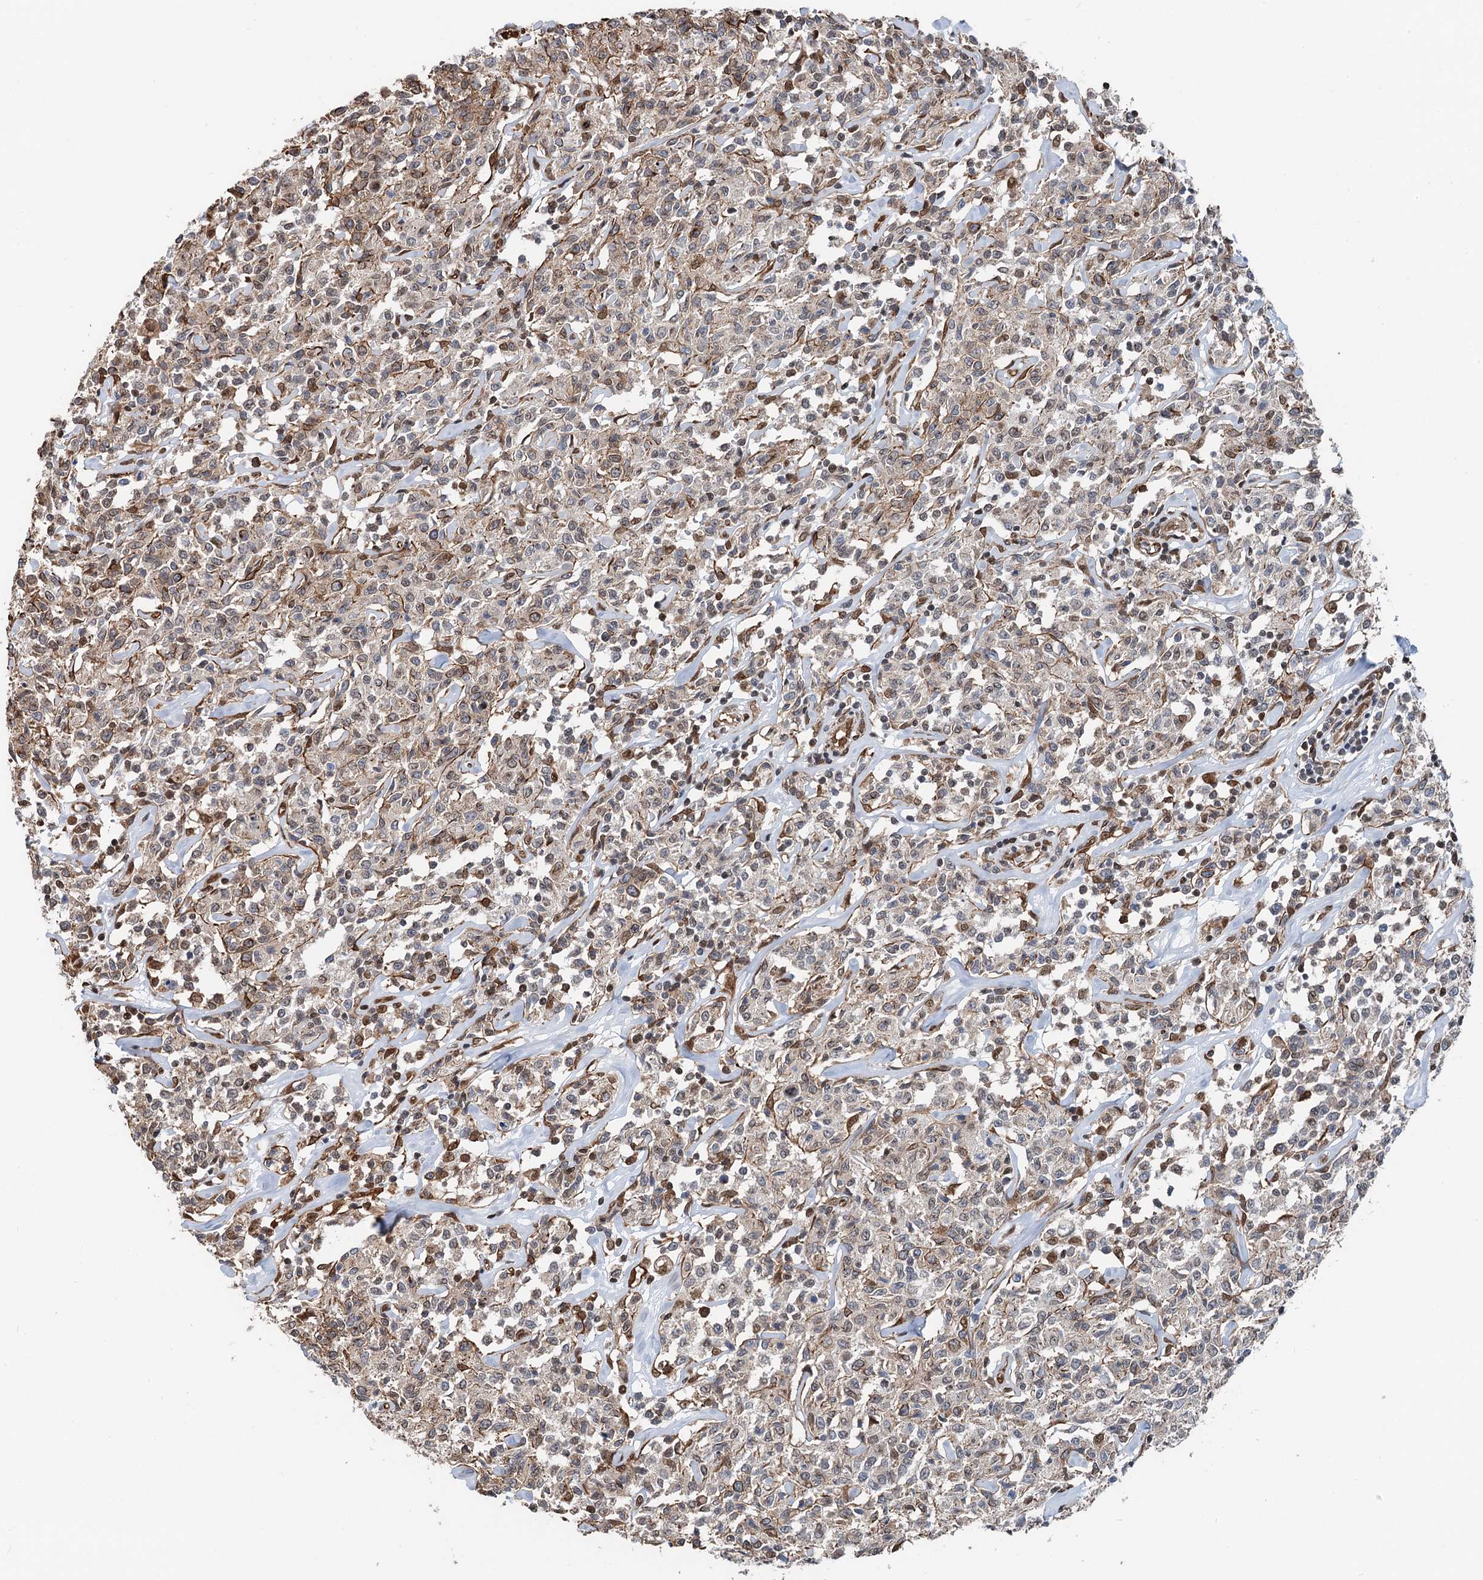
{"staining": {"intensity": "moderate", "quantity": "<25%", "location": "cytoplasmic/membranous,nuclear"}, "tissue": "lymphoma", "cell_type": "Tumor cells", "image_type": "cancer", "snomed": [{"axis": "morphology", "description": "Malignant lymphoma, non-Hodgkin's type, Low grade"}, {"axis": "topography", "description": "Small intestine"}], "caption": "Tumor cells demonstrate low levels of moderate cytoplasmic/membranous and nuclear positivity in about <25% of cells in malignant lymphoma, non-Hodgkin's type (low-grade). (Brightfield microscopy of DAB IHC at high magnification).", "gene": "CFDP1", "patient": {"sex": "female", "age": 59}}